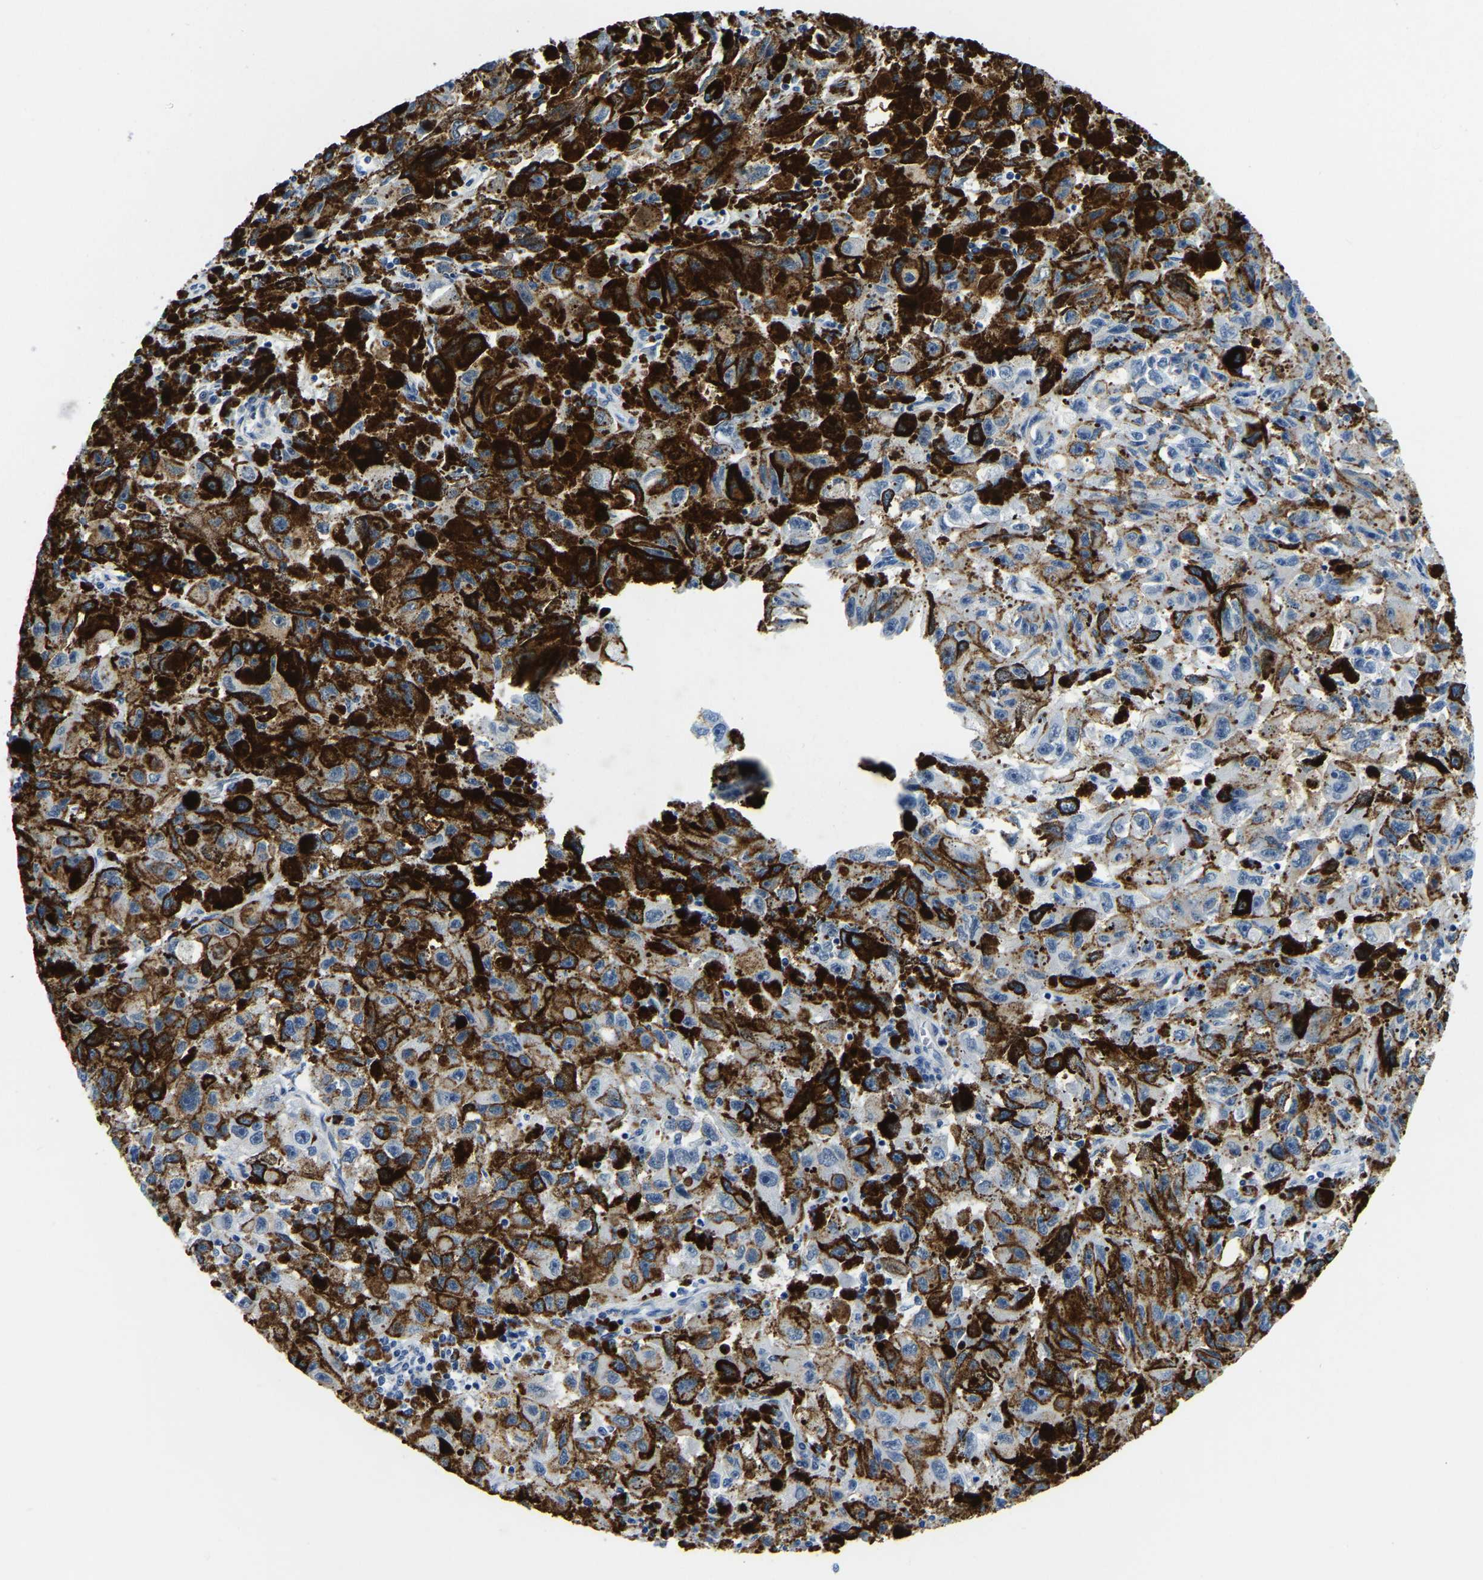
{"staining": {"intensity": "negative", "quantity": "none", "location": "none"}, "tissue": "melanoma", "cell_type": "Tumor cells", "image_type": "cancer", "snomed": [{"axis": "morphology", "description": "Malignant melanoma, NOS"}, {"axis": "topography", "description": "Skin"}], "caption": "A micrograph of malignant melanoma stained for a protein exhibits no brown staining in tumor cells.", "gene": "POLDIP3", "patient": {"sex": "female", "age": 104}}